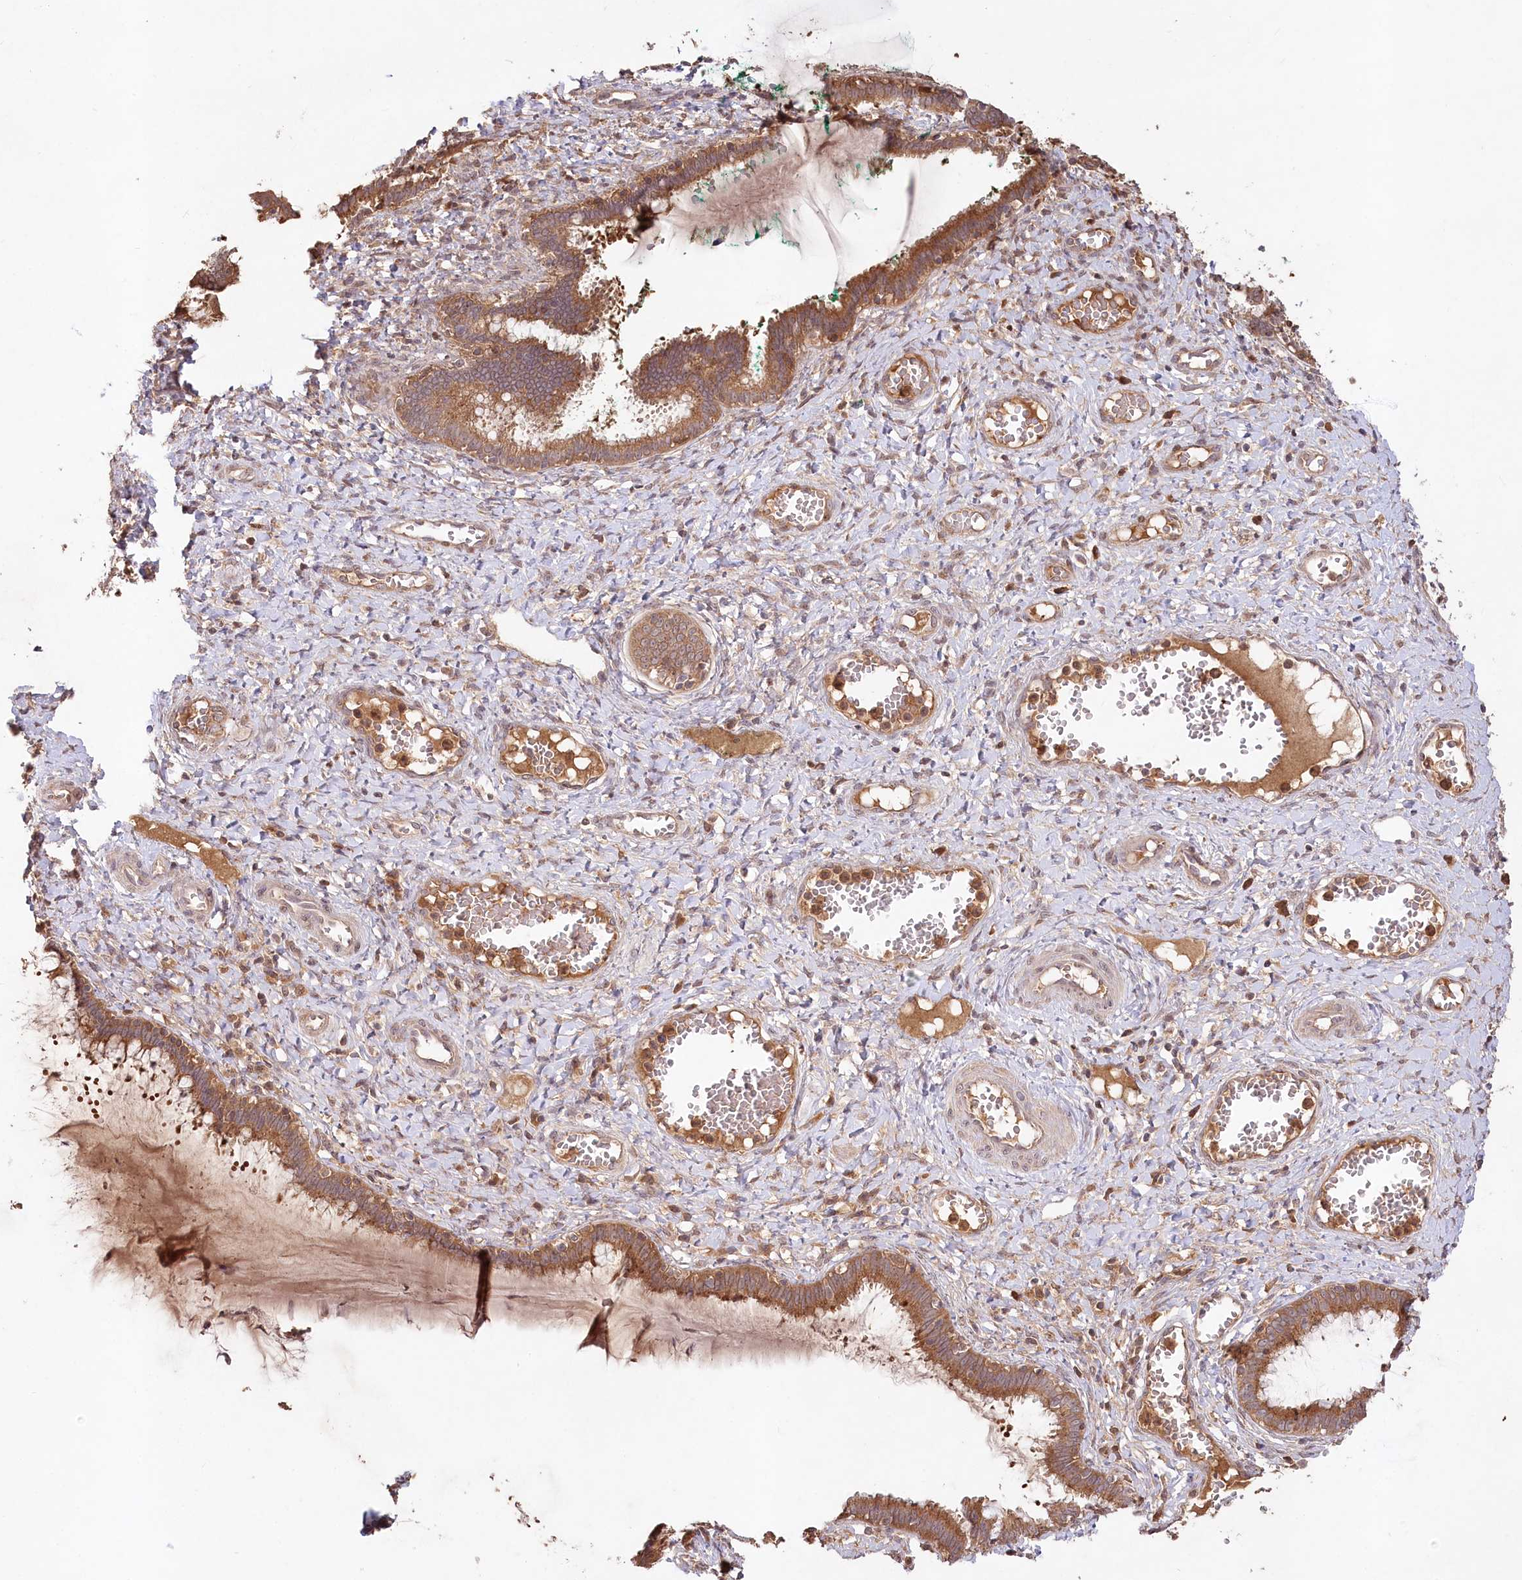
{"staining": {"intensity": "moderate", "quantity": ">75%", "location": "cytoplasmic/membranous"}, "tissue": "cervix", "cell_type": "Glandular cells", "image_type": "normal", "snomed": [{"axis": "morphology", "description": "Normal tissue, NOS"}, {"axis": "morphology", "description": "Adenocarcinoma, NOS"}, {"axis": "topography", "description": "Cervix"}], "caption": "Brown immunohistochemical staining in unremarkable human cervix shows moderate cytoplasmic/membranous positivity in approximately >75% of glandular cells.", "gene": "IRAK1BP1", "patient": {"sex": "female", "age": 29}}